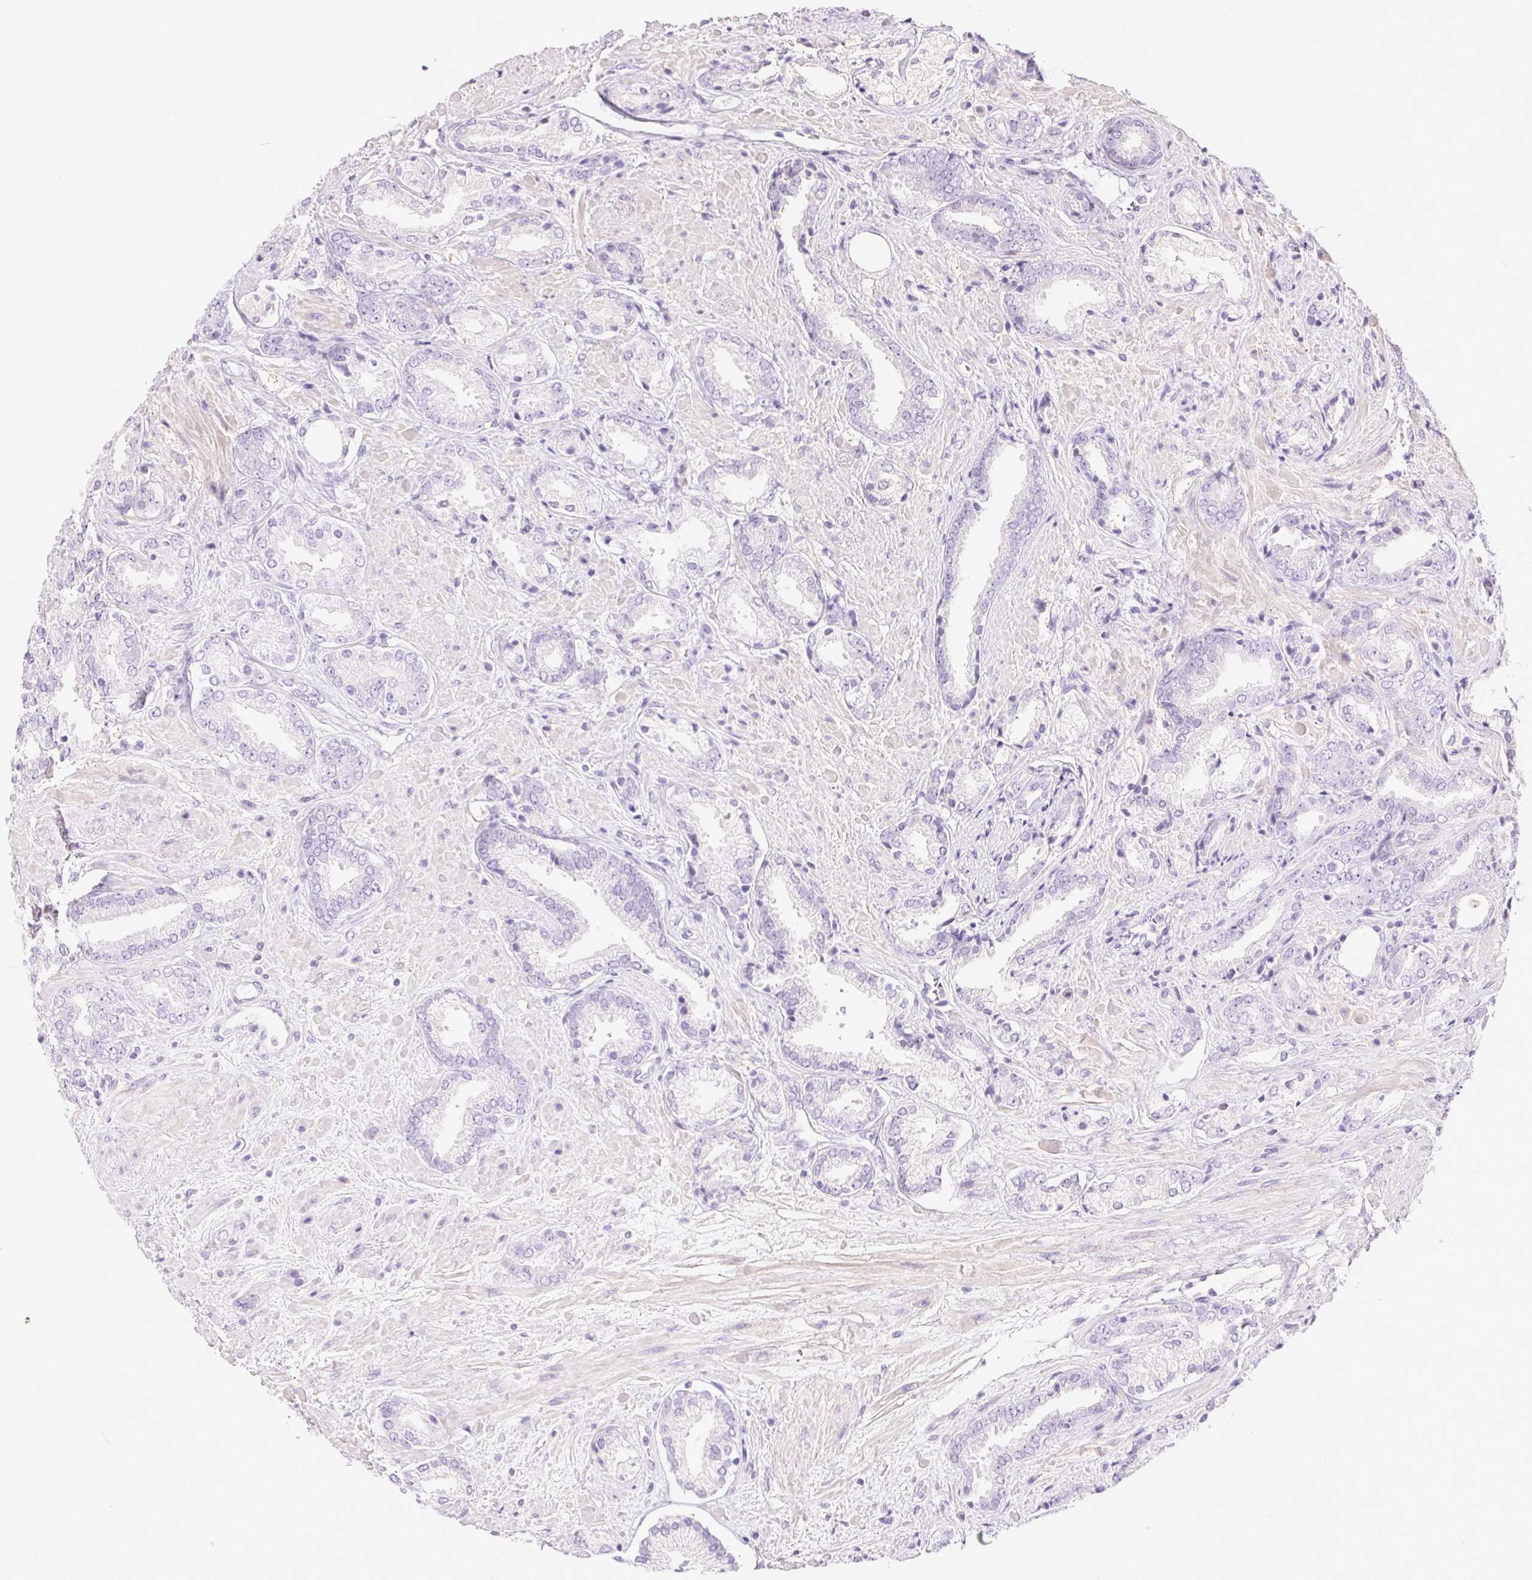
{"staining": {"intensity": "negative", "quantity": "none", "location": "none"}, "tissue": "prostate cancer", "cell_type": "Tumor cells", "image_type": "cancer", "snomed": [{"axis": "morphology", "description": "Adenocarcinoma, High grade"}, {"axis": "topography", "description": "Prostate"}], "caption": "Immunohistochemistry (IHC) of human adenocarcinoma (high-grade) (prostate) displays no staining in tumor cells.", "gene": "SYCE2", "patient": {"sex": "male", "age": 56}}